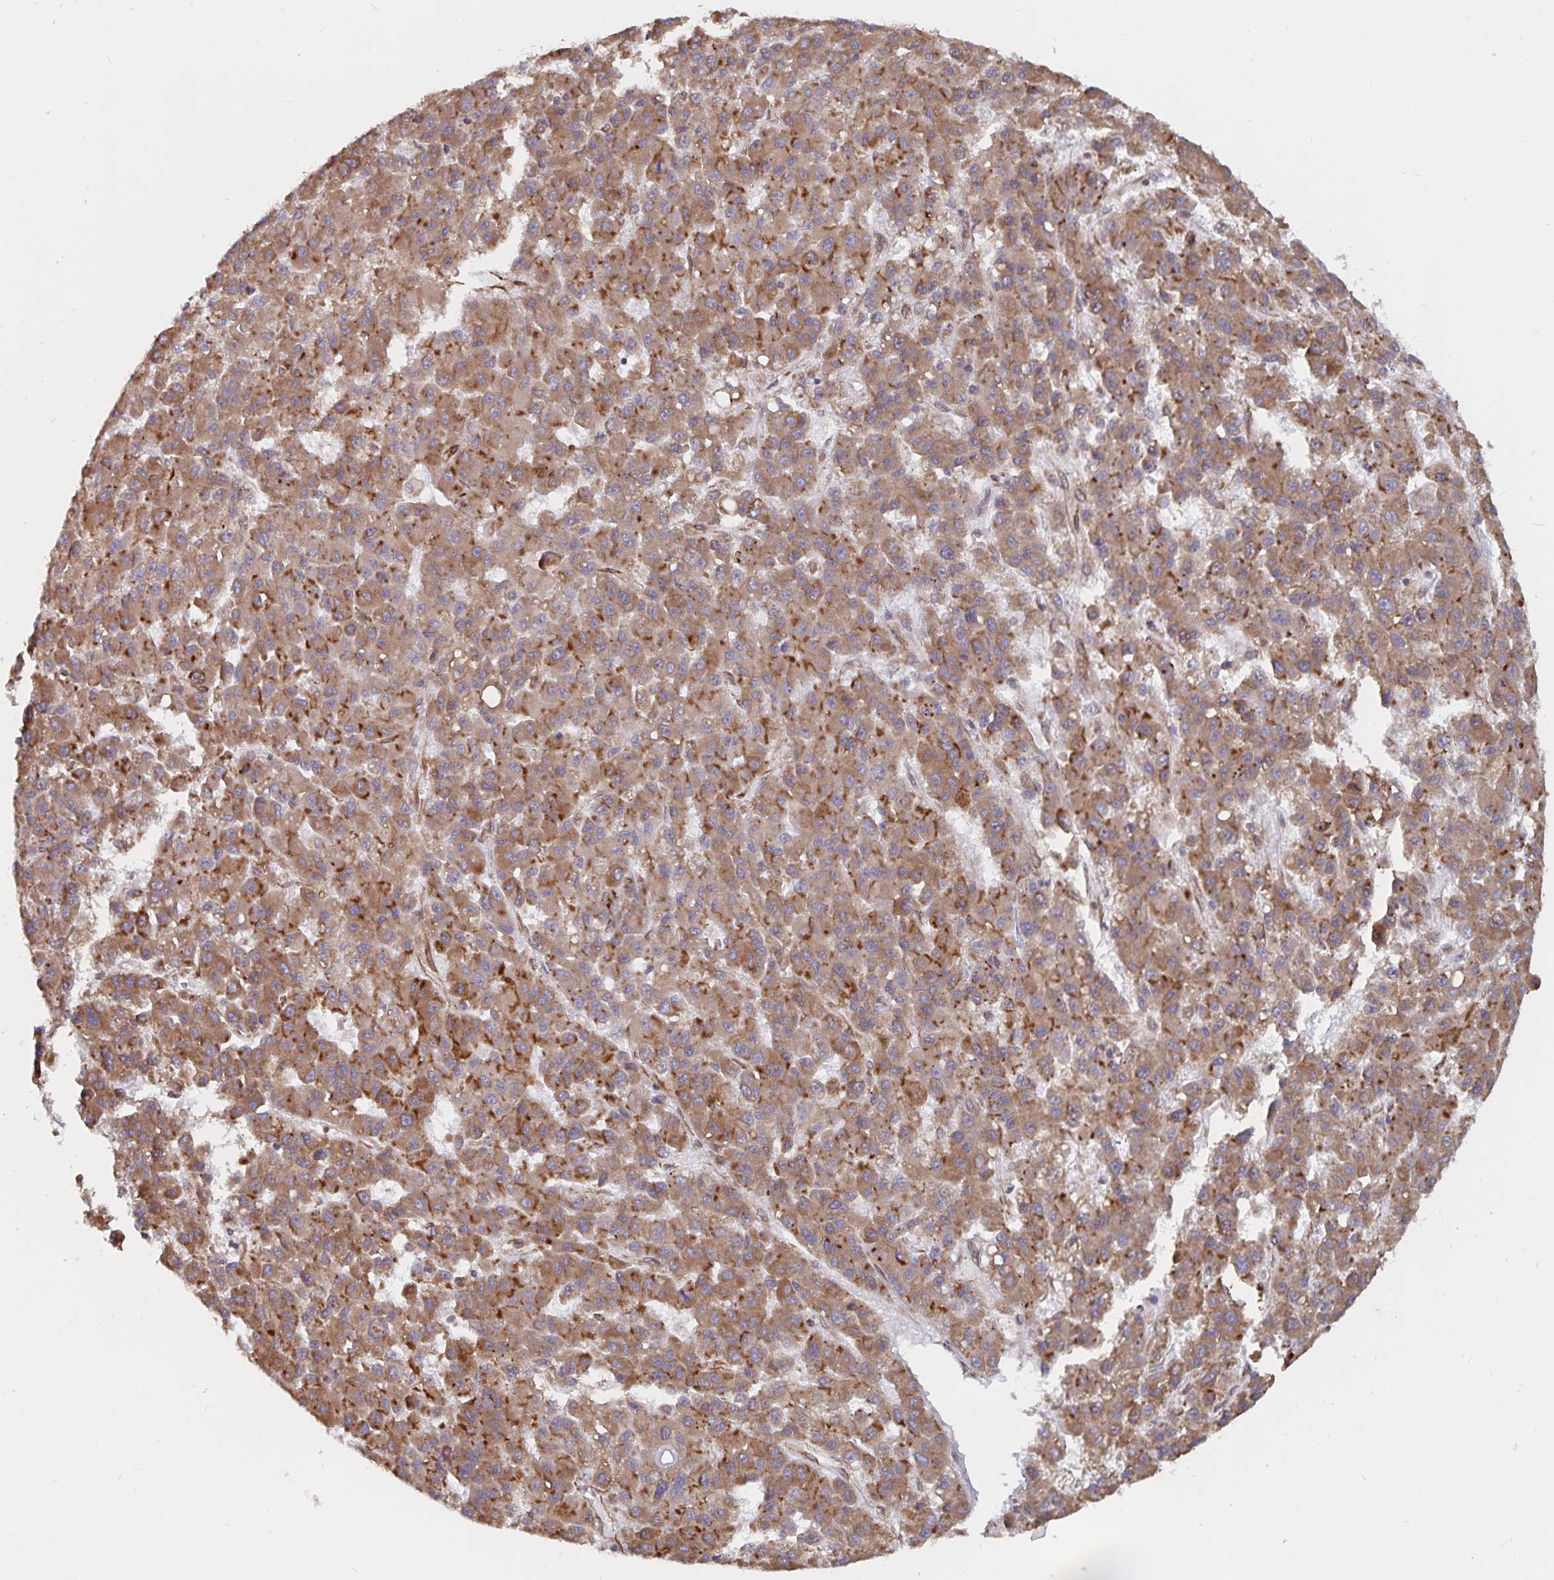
{"staining": {"intensity": "moderate", "quantity": ">75%", "location": "cytoplasmic/membranous"}, "tissue": "liver cancer", "cell_type": "Tumor cells", "image_type": "cancer", "snomed": [{"axis": "morphology", "description": "Carcinoma, Hepatocellular, NOS"}, {"axis": "topography", "description": "Liver"}], "caption": "Immunohistochemical staining of liver cancer reveals medium levels of moderate cytoplasmic/membranous positivity in about >75% of tumor cells.", "gene": "BCAP29", "patient": {"sex": "male", "age": 70}}